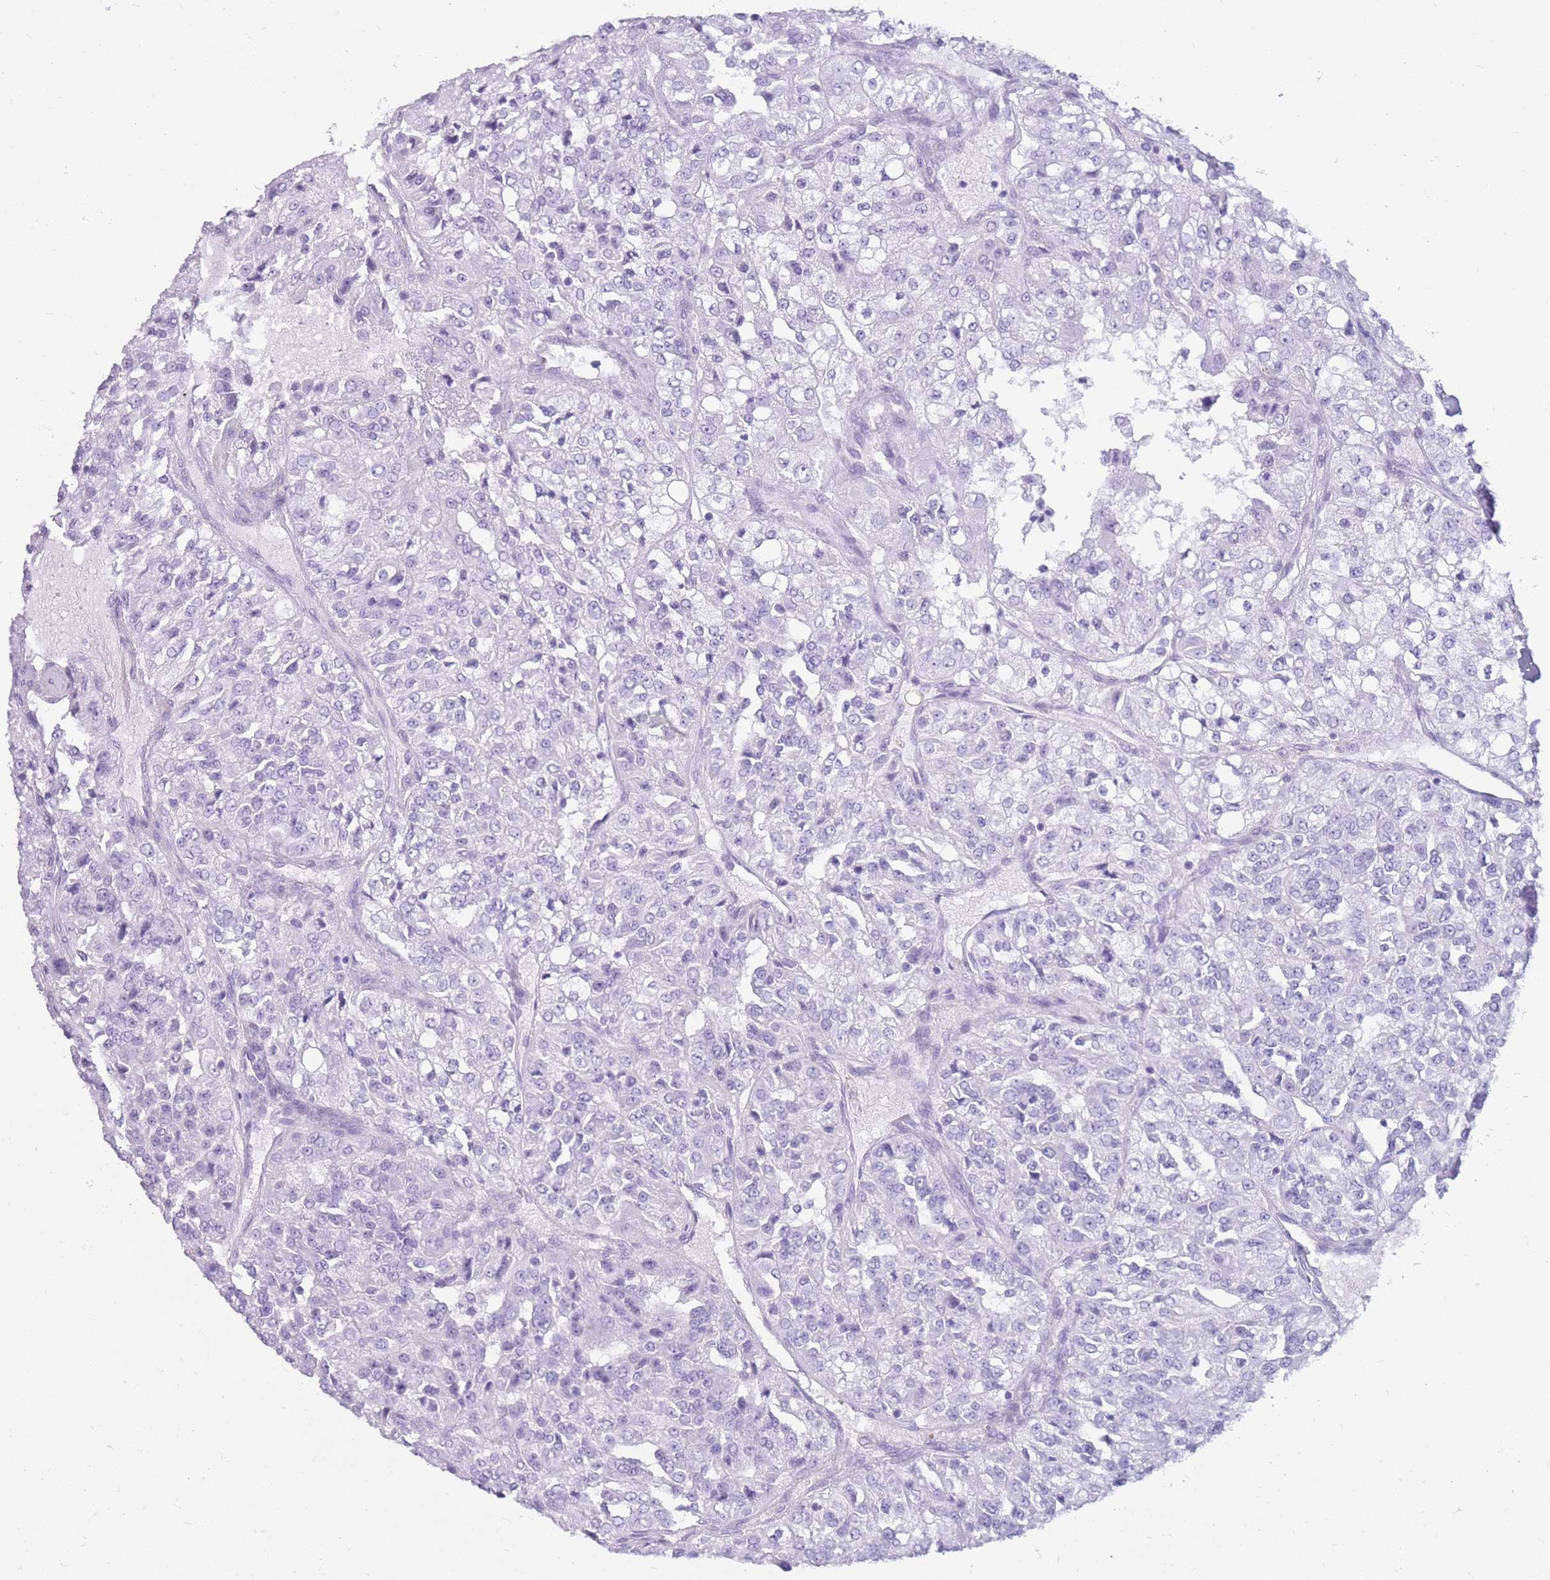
{"staining": {"intensity": "negative", "quantity": "none", "location": "none"}, "tissue": "renal cancer", "cell_type": "Tumor cells", "image_type": "cancer", "snomed": [{"axis": "morphology", "description": "Adenocarcinoma, NOS"}, {"axis": "topography", "description": "Kidney"}], "caption": "Immunohistochemistry (IHC) micrograph of human adenocarcinoma (renal) stained for a protein (brown), which displays no staining in tumor cells.", "gene": "MTSS2", "patient": {"sex": "female", "age": 63}}